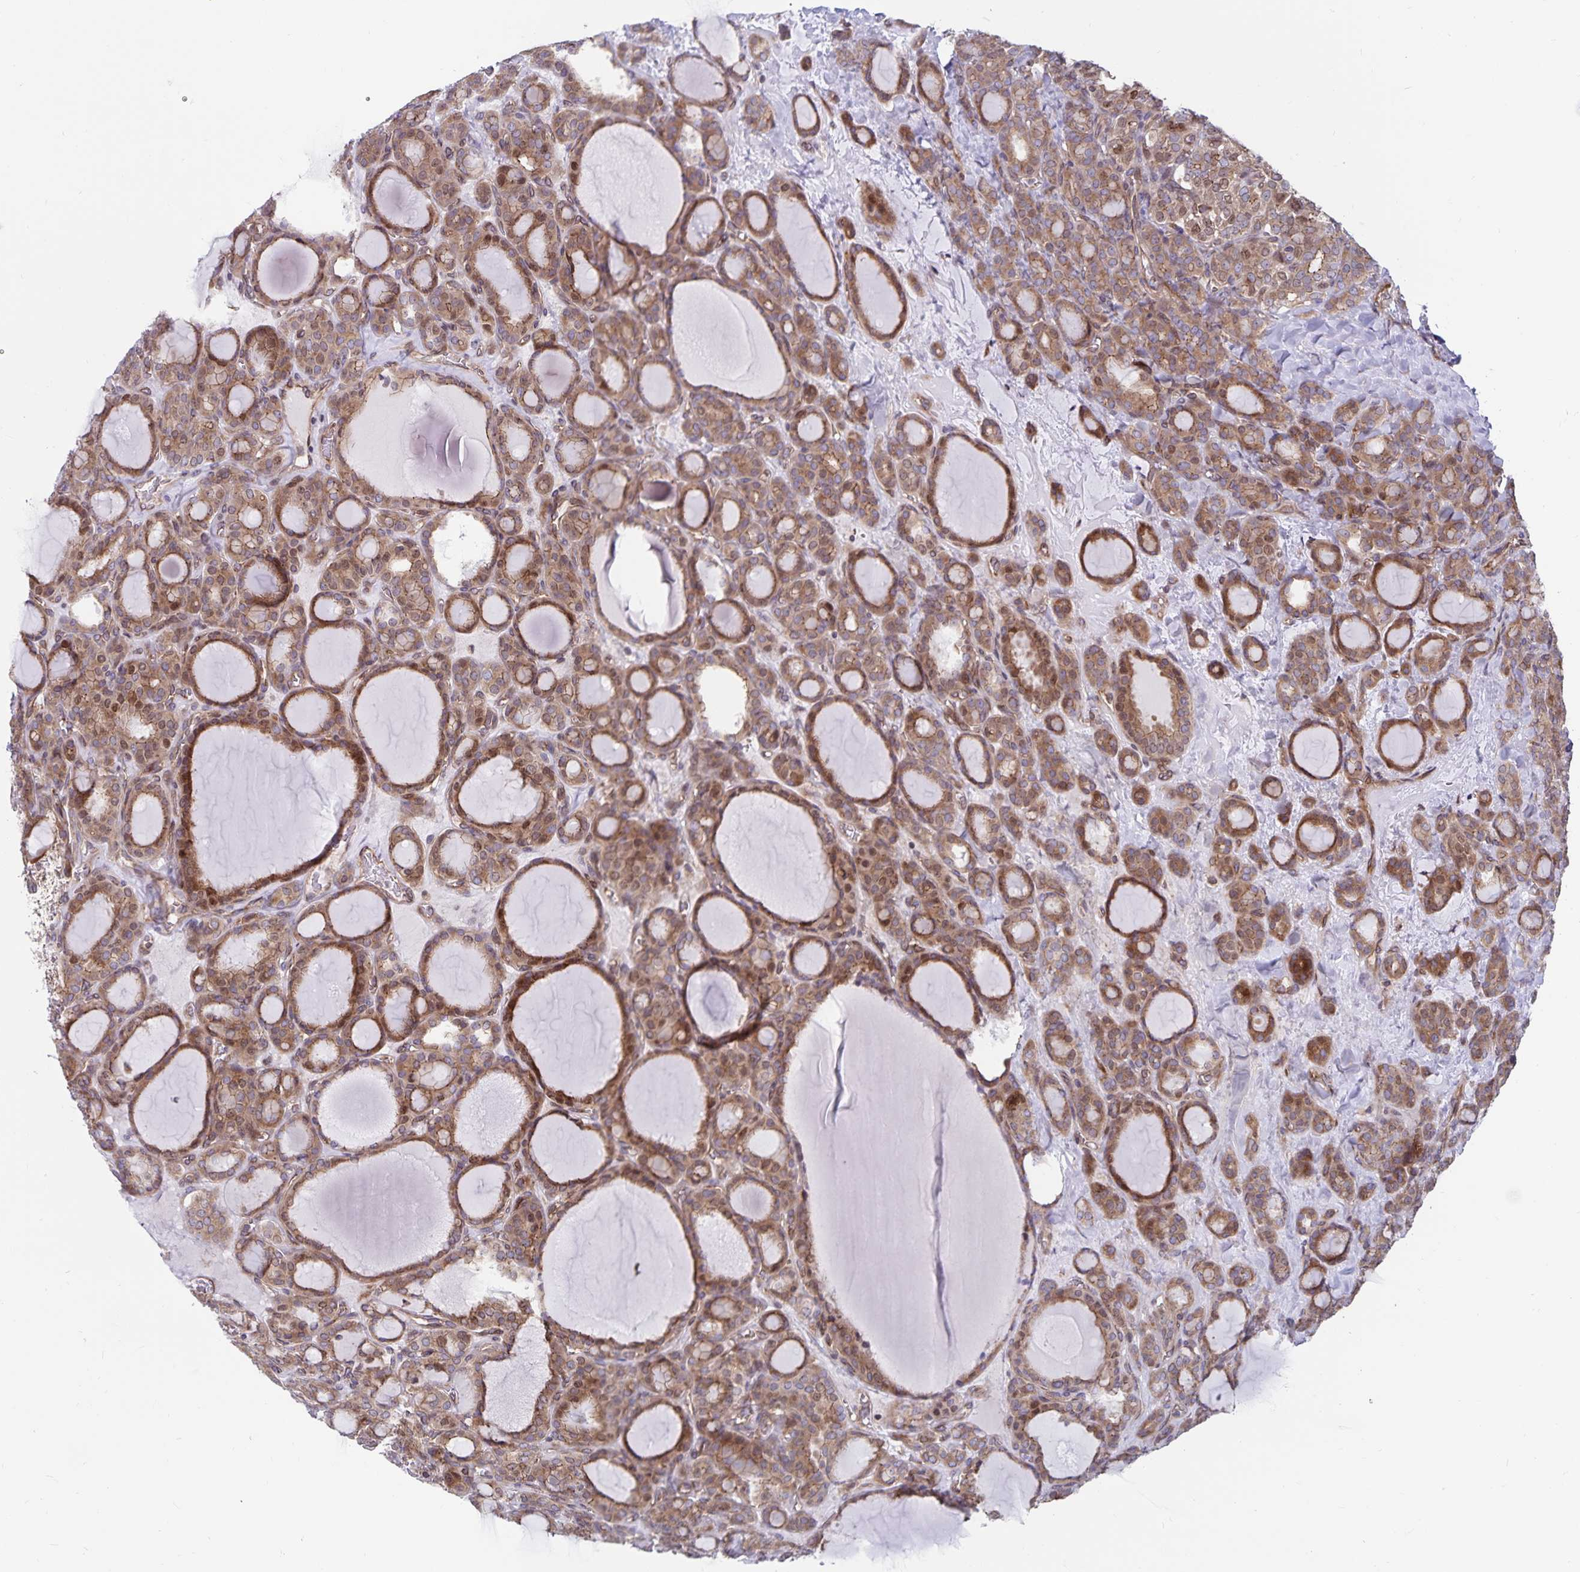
{"staining": {"intensity": "moderate", "quantity": ">75%", "location": "cytoplasmic/membranous"}, "tissue": "thyroid cancer", "cell_type": "Tumor cells", "image_type": "cancer", "snomed": [{"axis": "morphology", "description": "Normal tissue, NOS"}, {"axis": "morphology", "description": "Follicular adenoma carcinoma, NOS"}, {"axis": "topography", "description": "Thyroid gland"}], "caption": "High-magnification brightfield microscopy of thyroid follicular adenoma carcinoma stained with DAB (brown) and counterstained with hematoxylin (blue). tumor cells exhibit moderate cytoplasmic/membranous expression is seen in about>75% of cells.", "gene": "SEC62", "patient": {"sex": "female", "age": 31}}